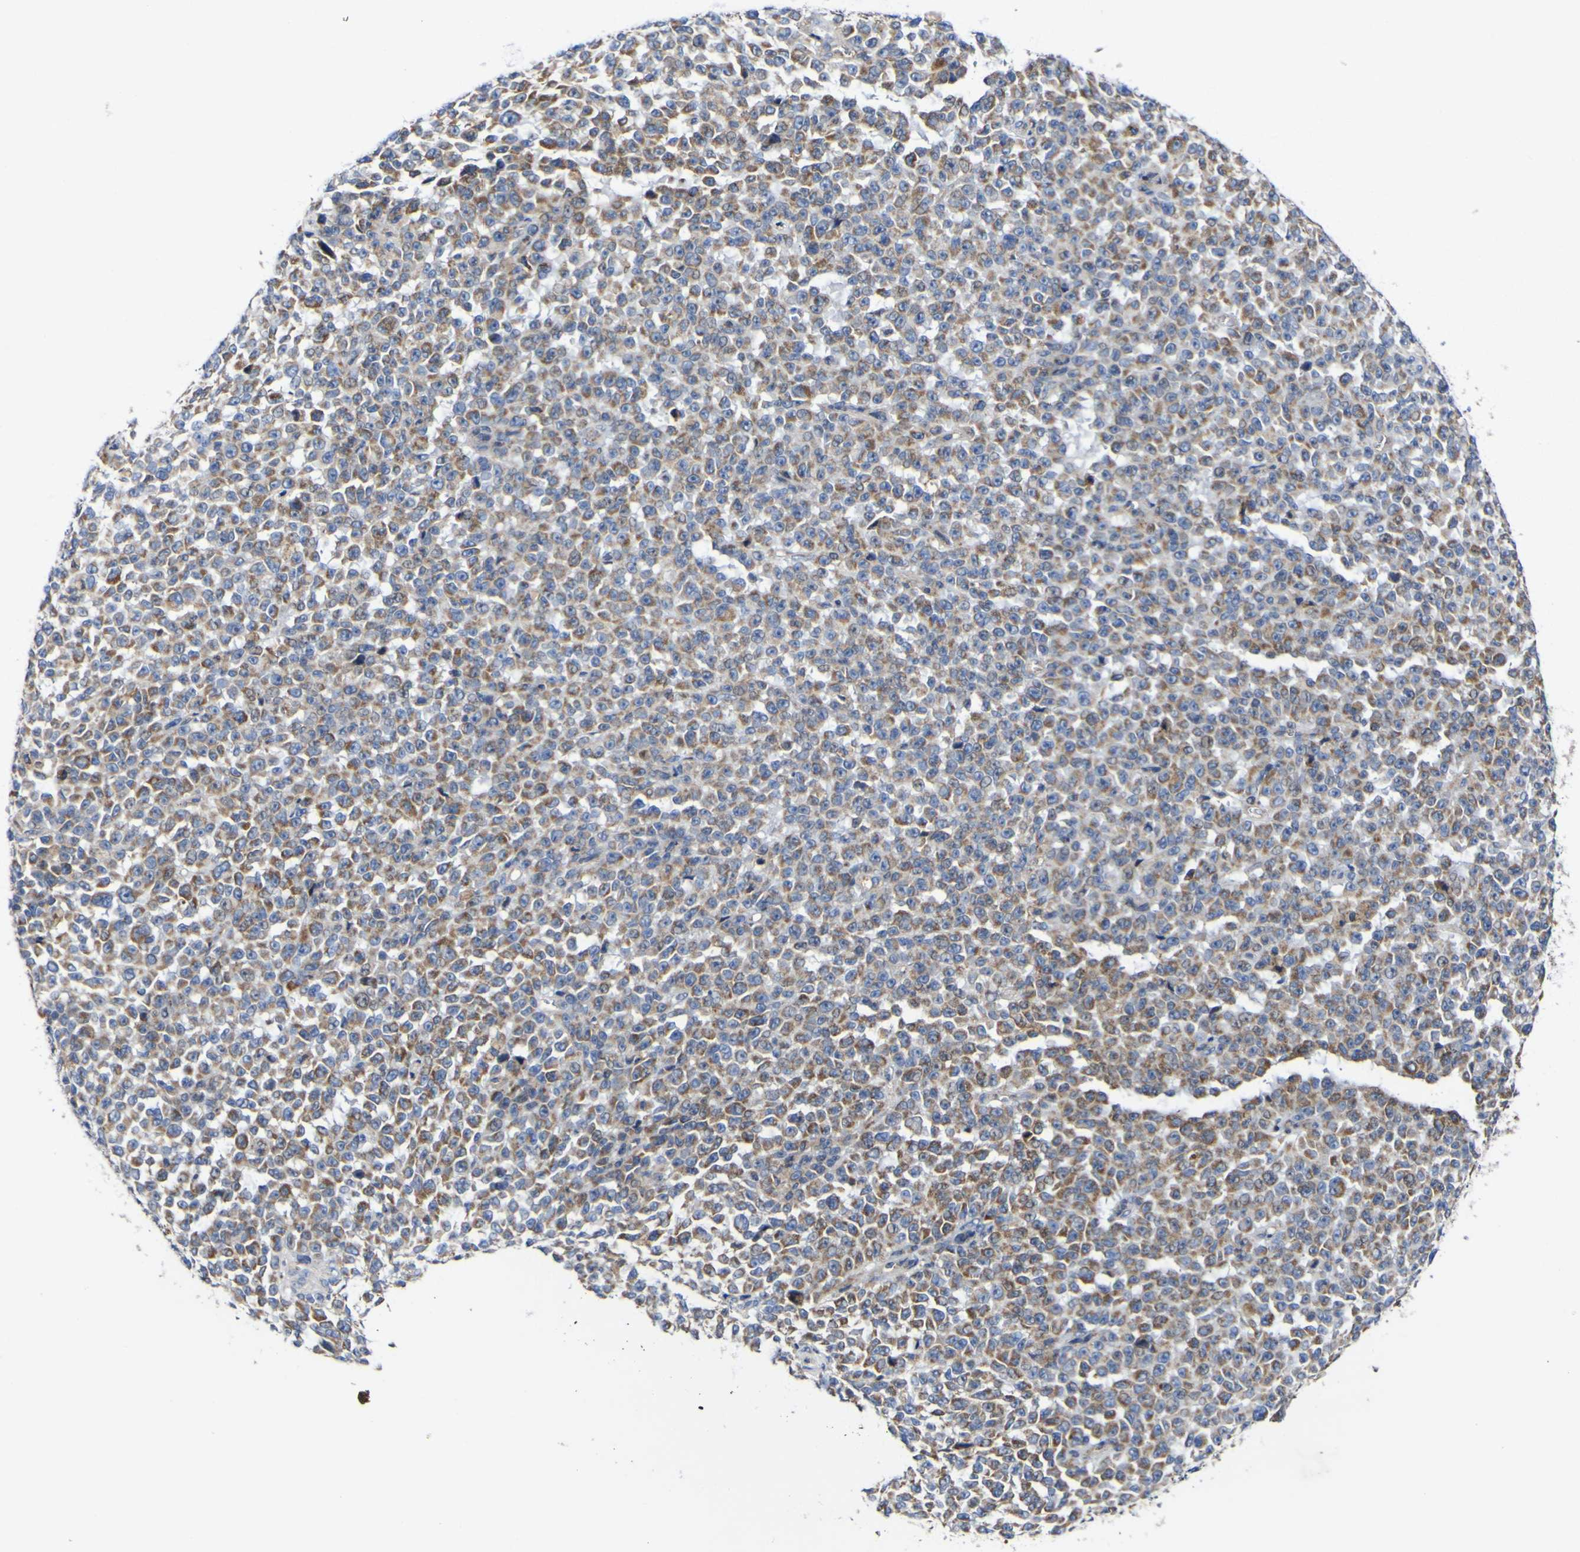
{"staining": {"intensity": "moderate", "quantity": ">75%", "location": "cytoplasmic/membranous"}, "tissue": "melanoma", "cell_type": "Tumor cells", "image_type": "cancer", "snomed": [{"axis": "morphology", "description": "Malignant melanoma, NOS"}, {"axis": "topography", "description": "Skin"}], "caption": "High-magnification brightfield microscopy of malignant melanoma stained with DAB (brown) and counterstained with hematoxylin (blue). tumor cells exhibit moderate cytoplasmic/membranous staining is appreciated in about>75% of cells.", "gene": "CCDC90B", "patient": {"sex": "female", "age": 82}}